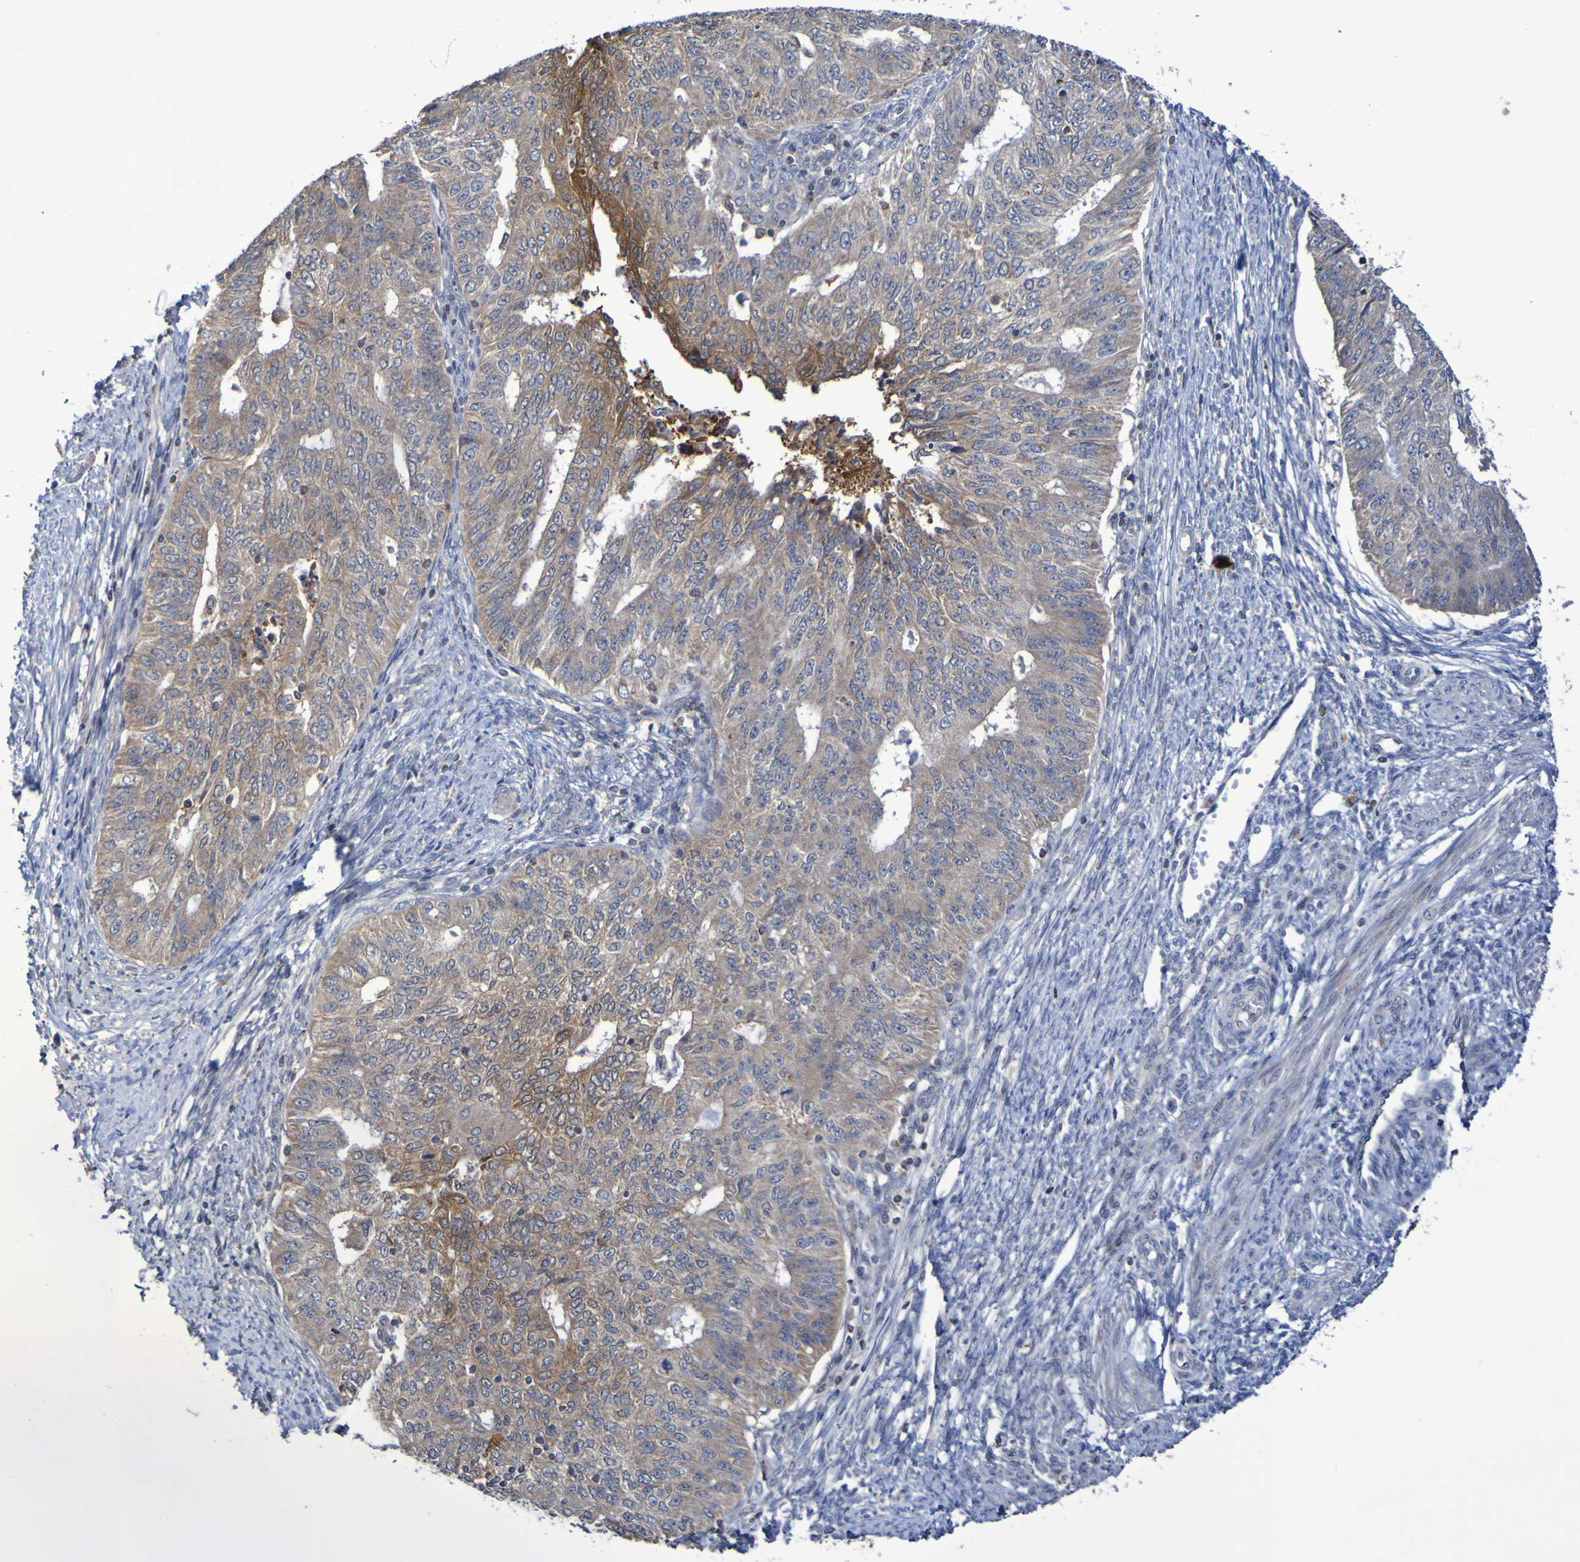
{"staining": {"intensity": "moderate", "quantity": "25%-75%", "location": "cytoplasmic/membranous"}, "tissue": "endometrial cancer", "cell_type": "Tumor cells", "image_type": "cancer", "snomed": [{"axis": "morphology", "description": "Adenocarcinoma, NOS"}, {"axis": "topography", "description": "Endometrium"}], "caption": "Moderate cytoplasmic/membranous staining is present in about 25%-75% of tumor cells in endometrial cancer. (DAB (3,3'-diaminobenzidine) IHC with brightfield microscopy, high magnification).", "gene": "C3orf18", "patient": {"sex": "female", "age": 32}}